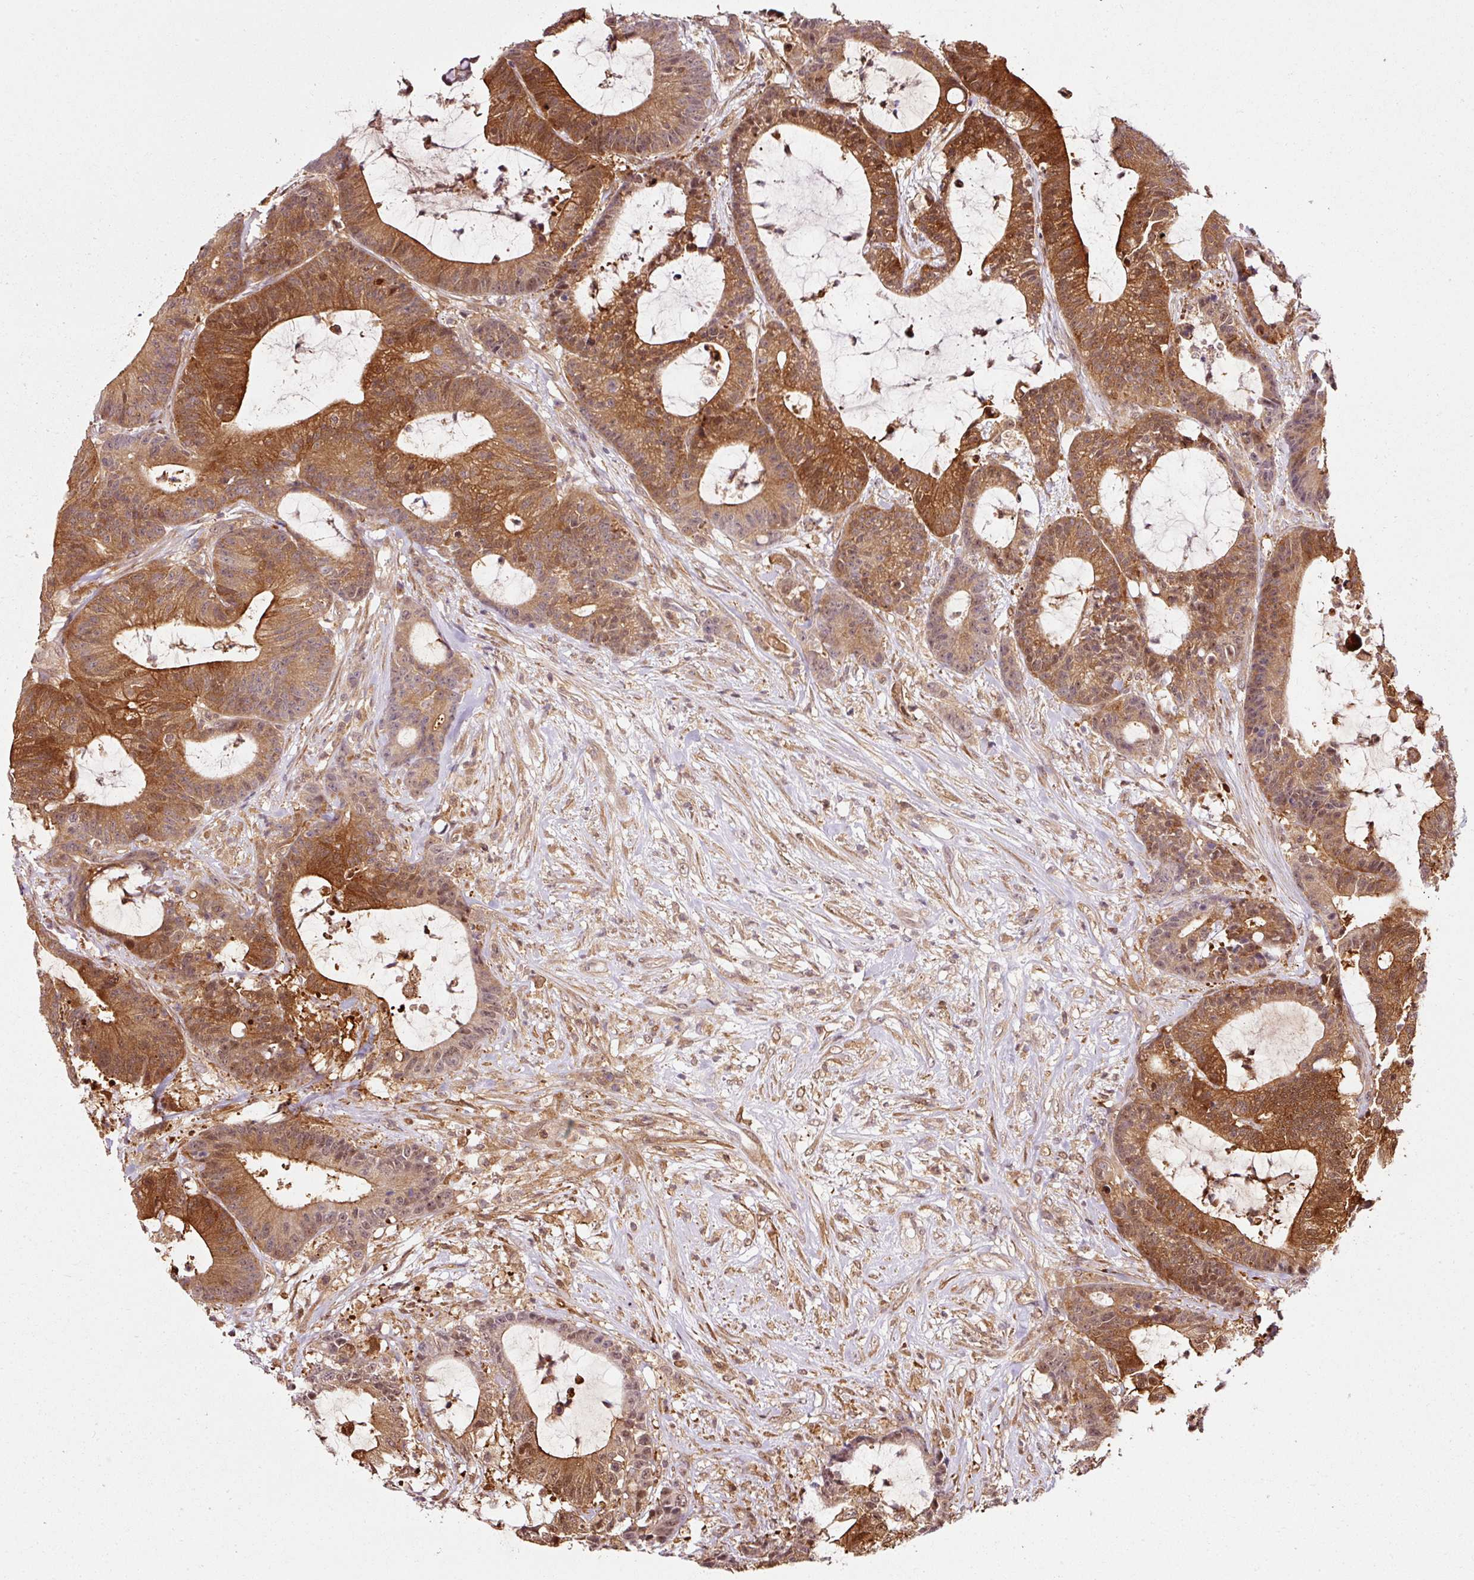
{"staining": {"intensity": "strong", "quantity": ">75%", "location": "cytoplasmic/membranous,nuclear"}, "tissue": "colorectal cancer", "cell_type": "Tumor cells", "image_type": "cancer", "snomed": [{"axis": "morphology", "description": "Adenocarcinoma, NOS"}, {"axis": "topography", "description": "Colon"}], "caption": "Protein staining demonstrates strong cytoplasmic/membranous and nuclear positivity in about >75% of tumor cells in adenocarcinoma (colorectal).", "gene": "FBXL14", "patient": {"sex": "female", "age": 84}}